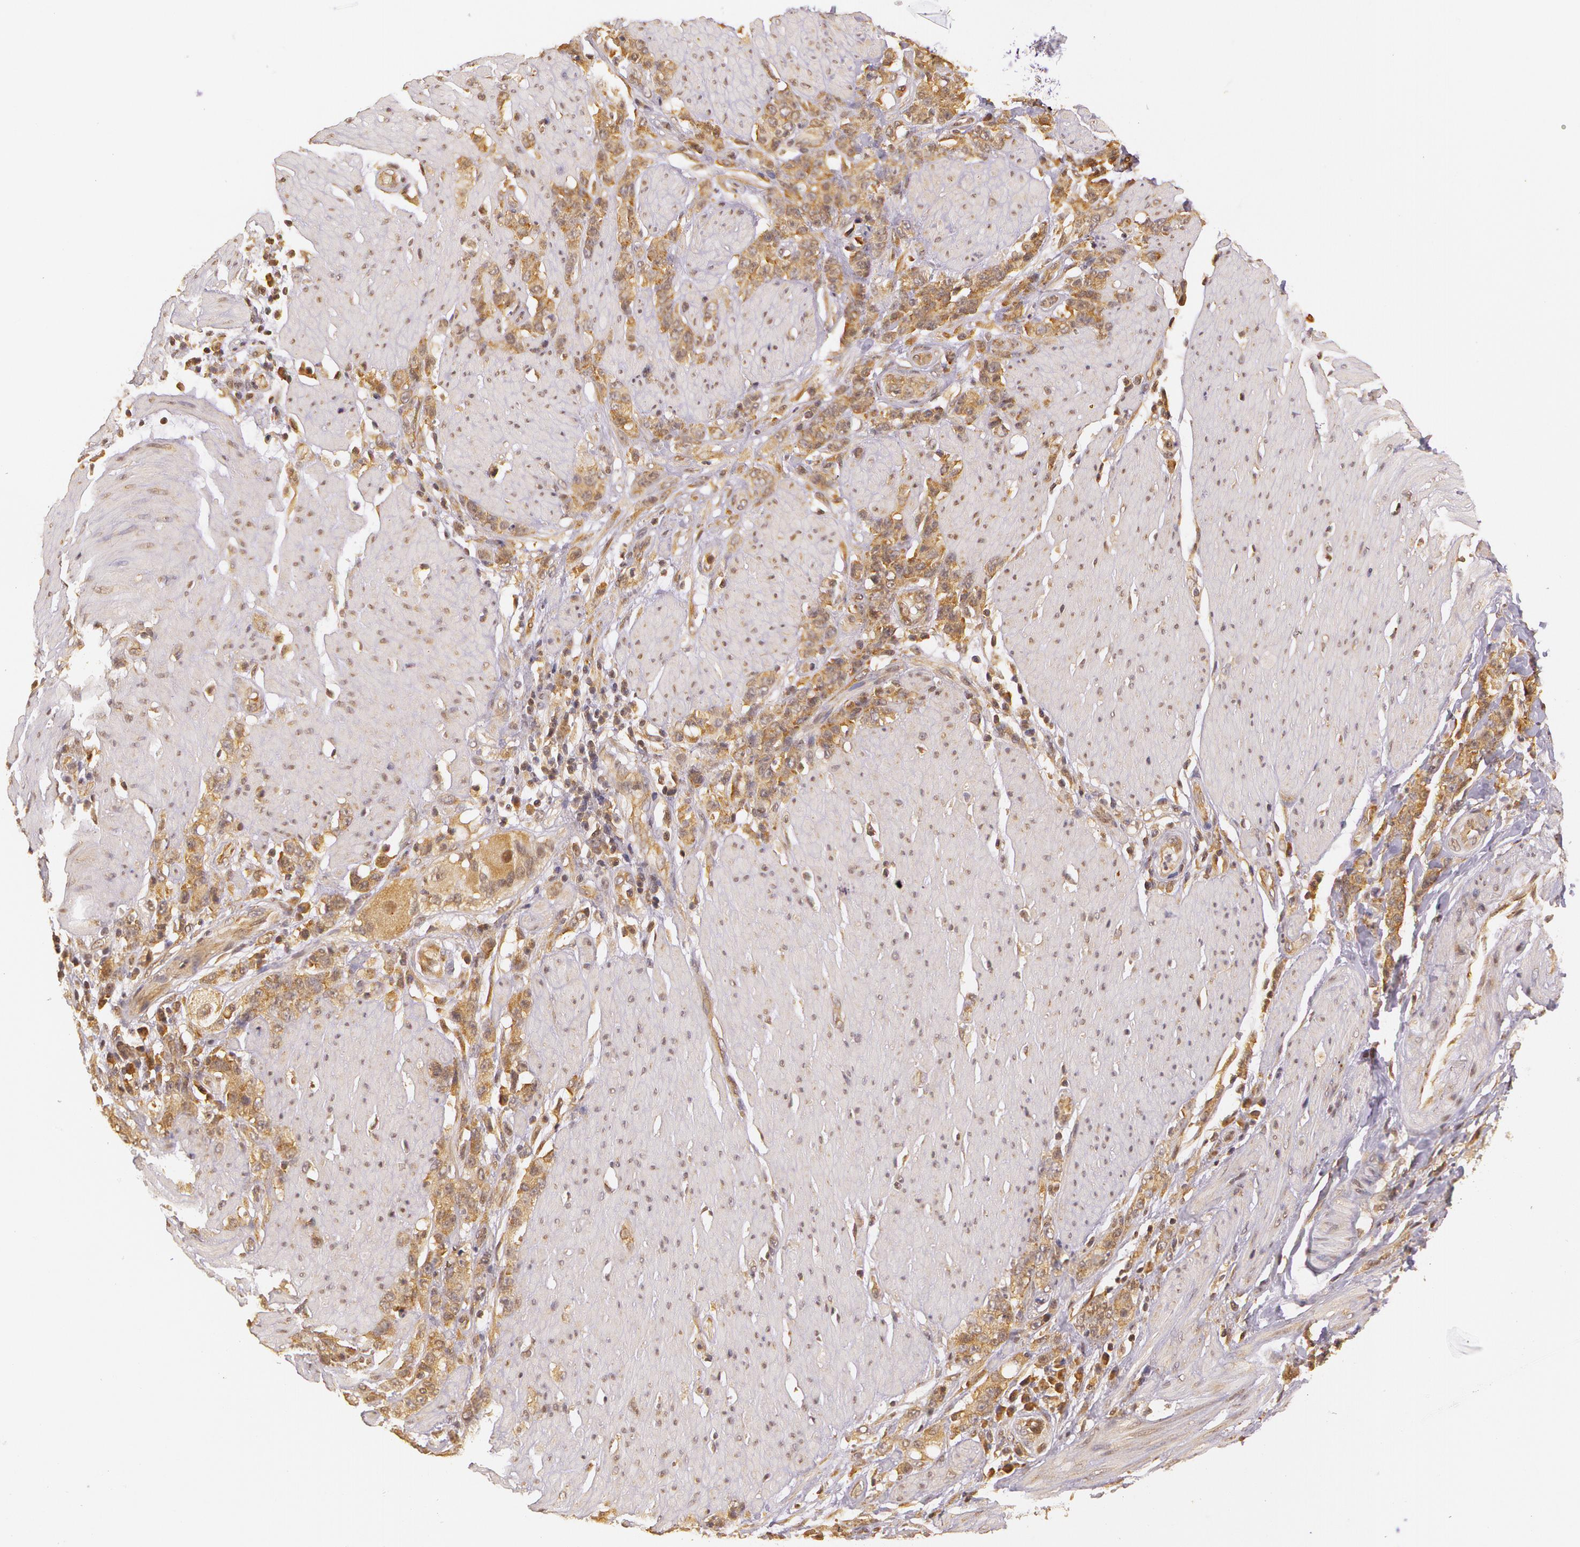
{"staining": {"intensity": "moderate", "quantity": ">75%", "location": "cytoplasmic/membranous"}, "tissue": "stomach cancer", "cell_type": "Tumor cells", "image_type": "cancer", "snomed": [{"axis": "morphology", "description": "Adenocarcinoma, NOS"}, {"axis": "topography", "description": "Stomach, lower"}], "caption": "Moderate cytoplasmic/membranous expression for a protein is present in approximately >75% of tumor cells of adenocarcinoma (stomach) using immunohistochemistry (IHC).", "gene": "ASCC2", "patient": {"sex": "male", "age": 88}}